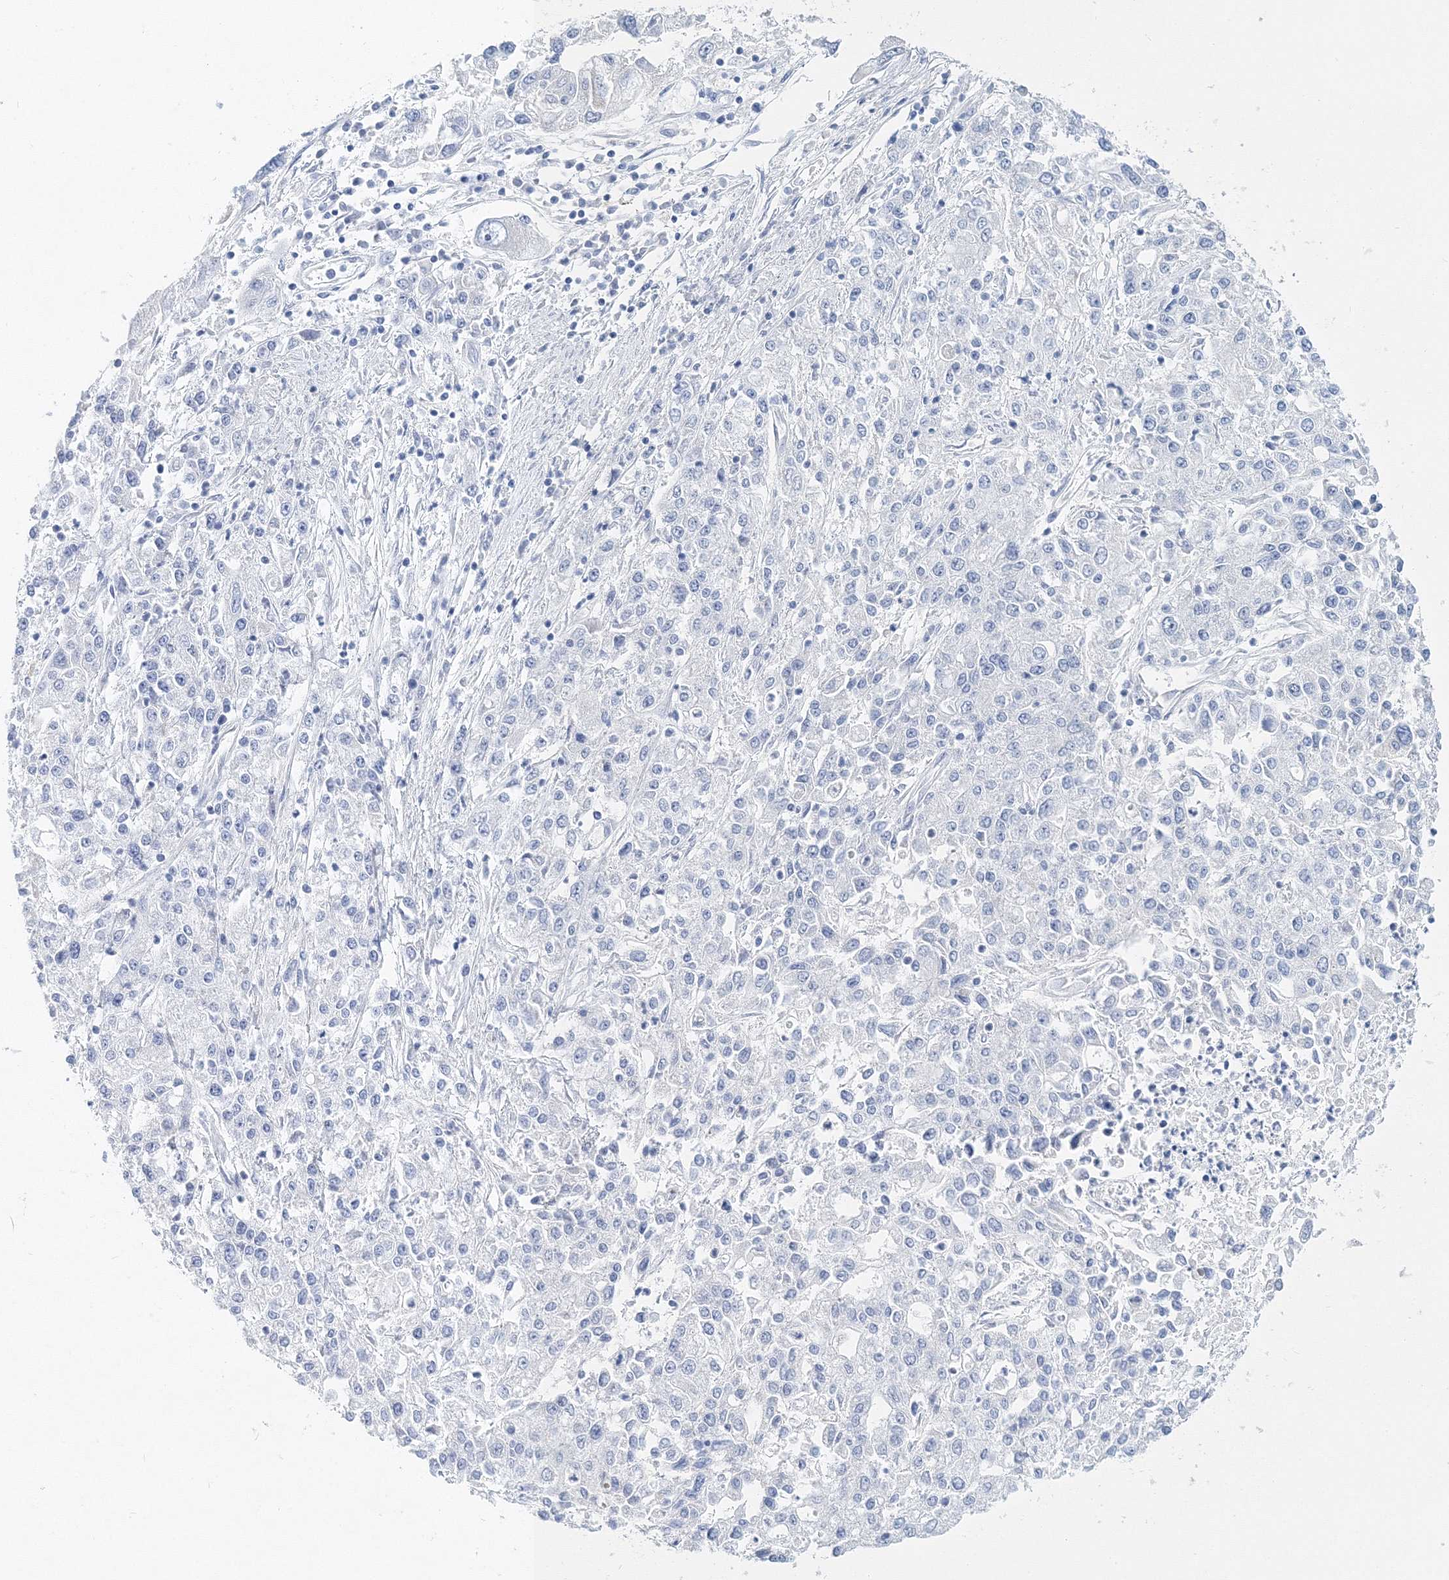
{"staining": {"intensity": "negative", "quantity": "none", "location": "none"}, "tissue": "endometrial cancer", "cell_type": "Tumor cells", "image_type": "cancer", "snomed": [{"axis": "morphology", "description": "Adenocarcinoma, NOS"}, {"axis": "topography", "description": "Endometrium"}], "caption": "High power microscopy photomicrograph of an immunohistochemistry image of endometrial cancer (adenocarcinoma), revealing no significant expression in tumor cells. The staining is performed using DAB (3,3'-diaminobenzidine) brown chromogen with nuclei counter-stained in using hematoxylin.", "gene": "MYOZ2", "patient": {"sex": "female", "age": 49}}